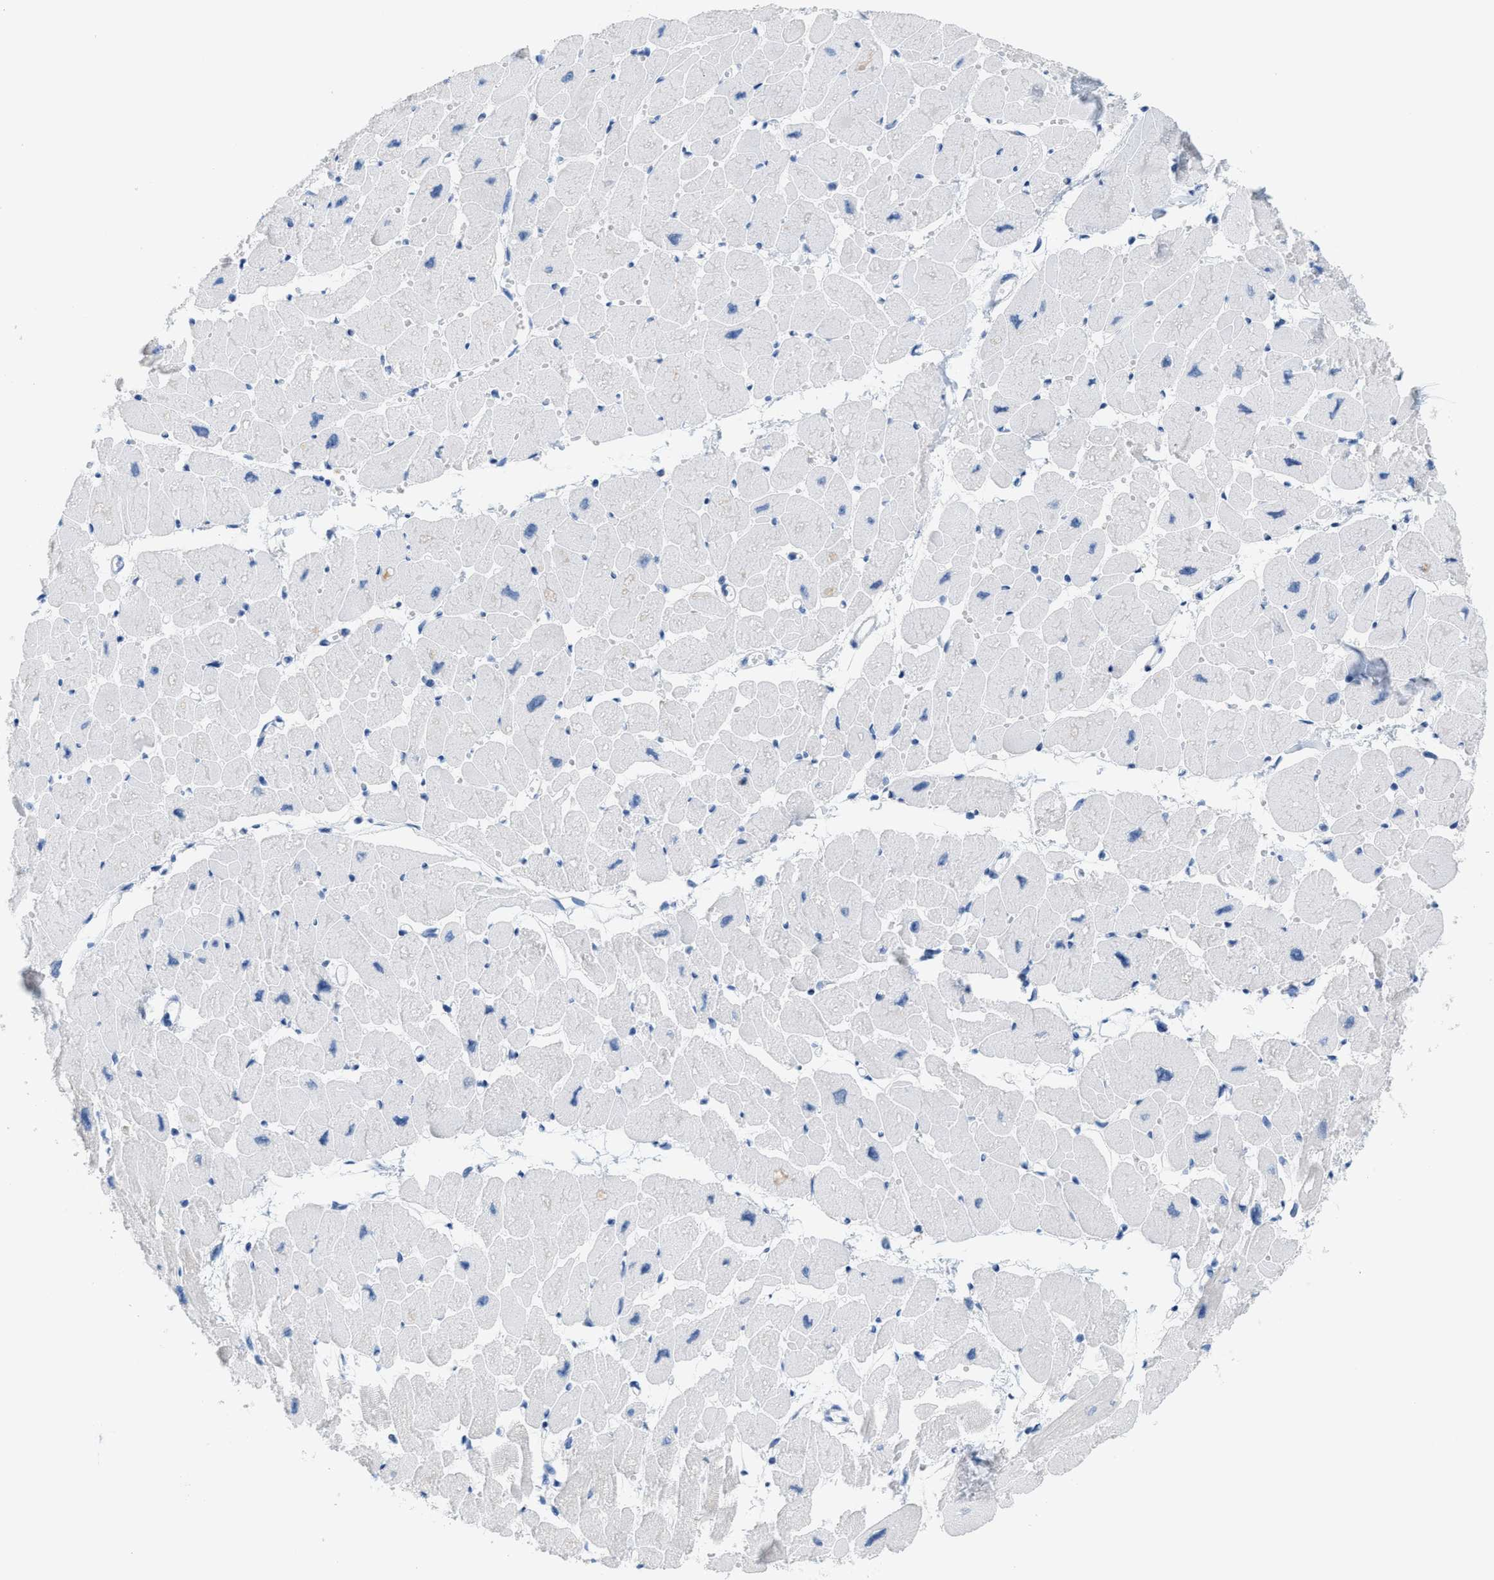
{"staining": {"intensity": "negative", "quantity": "none", "location": "none"}, "tissue": "heart muscle", "cell_type": "Cardiomyocytes", "image_type": "normal", "snomed": [{"axis": "morphology", "description": "Normal tissue, NOS"}, {"axis": "topography", "description": "Heart"}], "caption": "The histopathology image shows no staining of cardiomyocytes in benign heart muscle.", "gene": "KIFC3", "patient": {"sex": "female", "age": 54}}